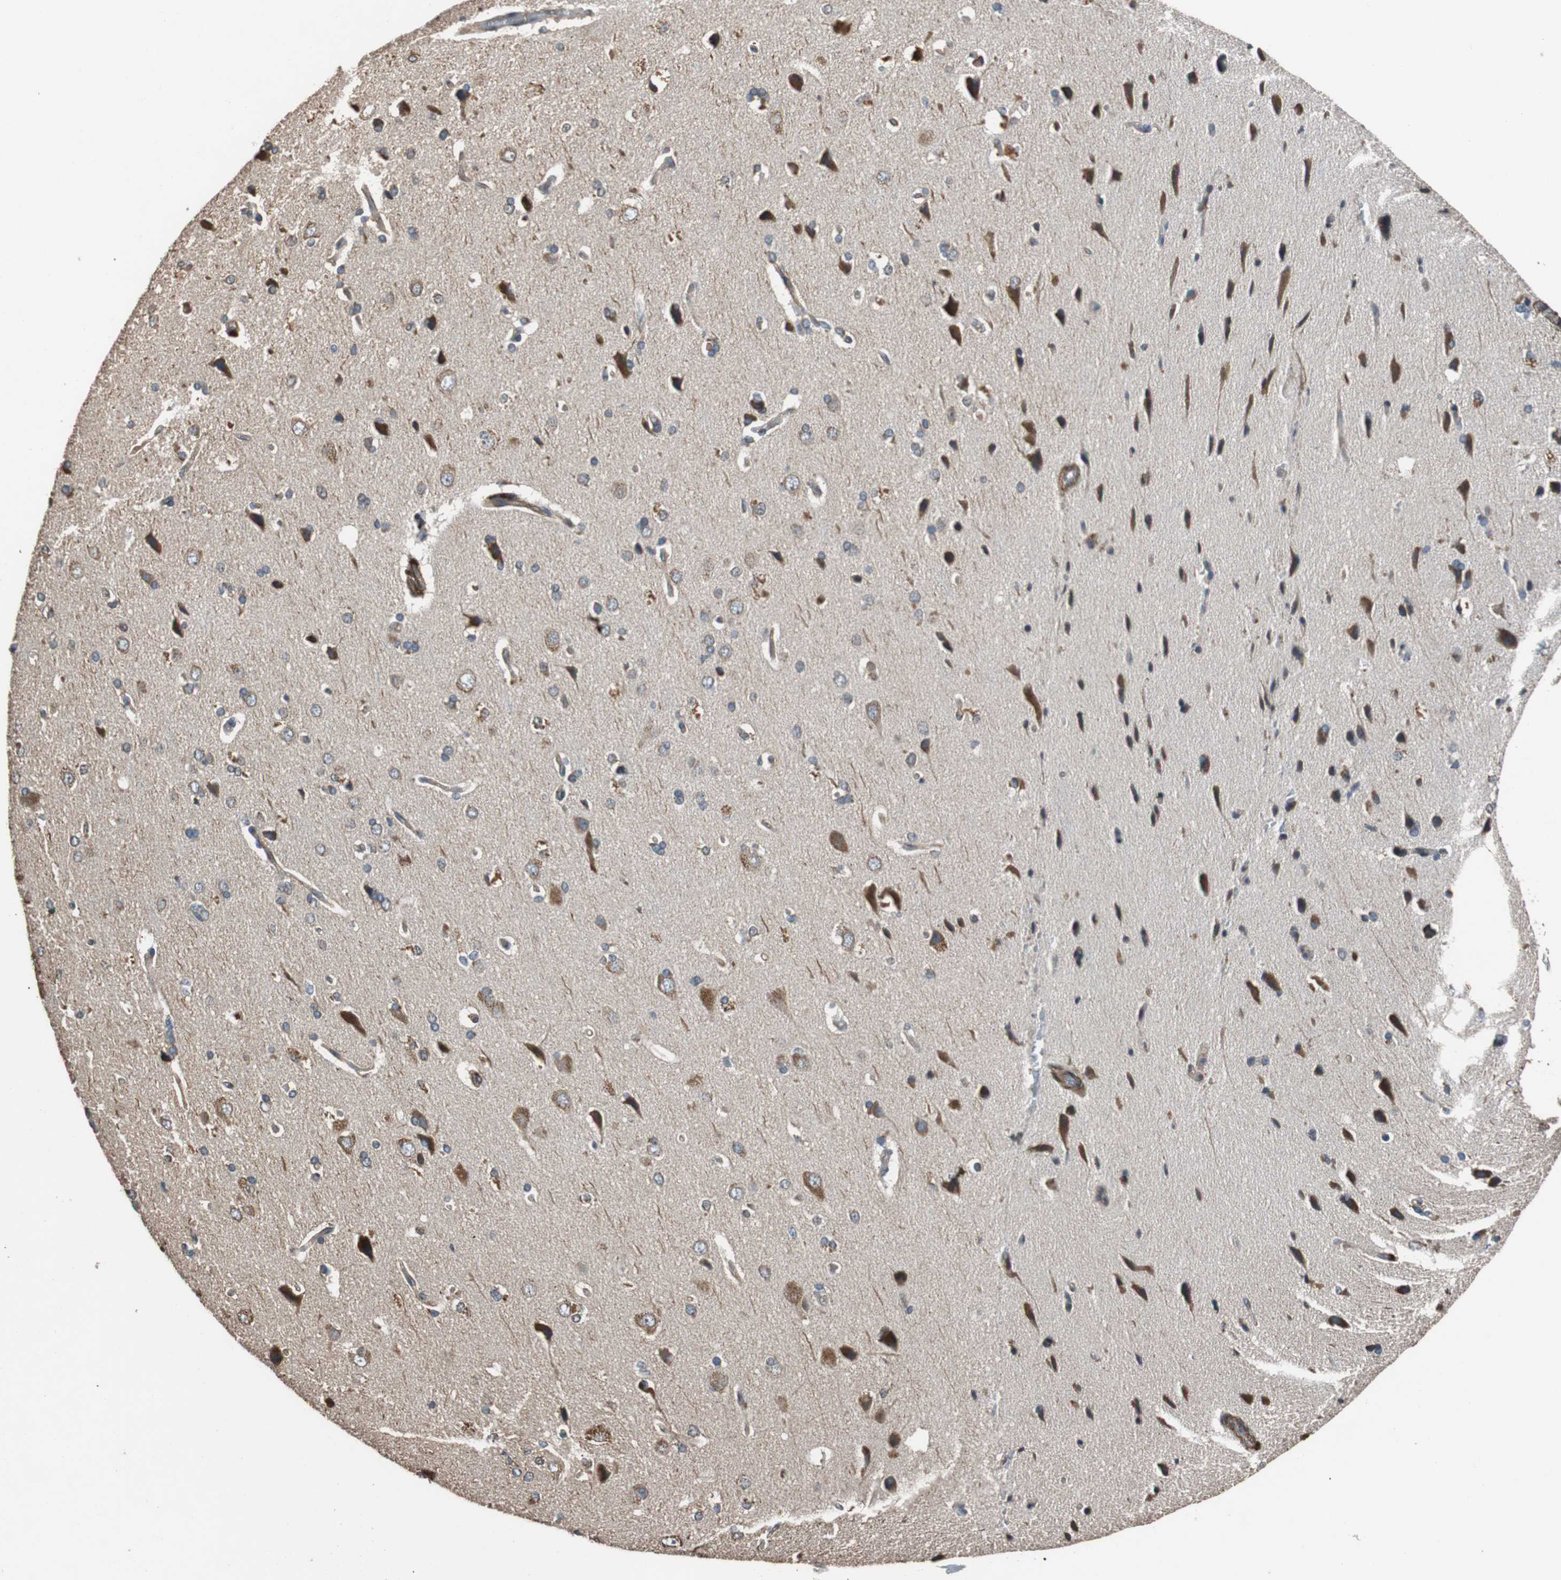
{"staining": {"intensity": "weak", "quantity": "25%-75%", "location": "cytoplasmic/membranous"}, "tissue": "cerebral cortex", "cell_type": "Endothelial cells", "image_type": "normal", "snomed": [{"axis": "morphology", "description": "Normal tissue, NOS"}, {"axis": "topography", "description": "Cerebral cortex"}], "caption": "This is an image of IHC staining of normal cerebral cortex, which shows weak positivity in the cytoplasmic/membranous of endothelial cells.", "gene": "PITRM1", "patient": {"sex": "male", "age": 62}}